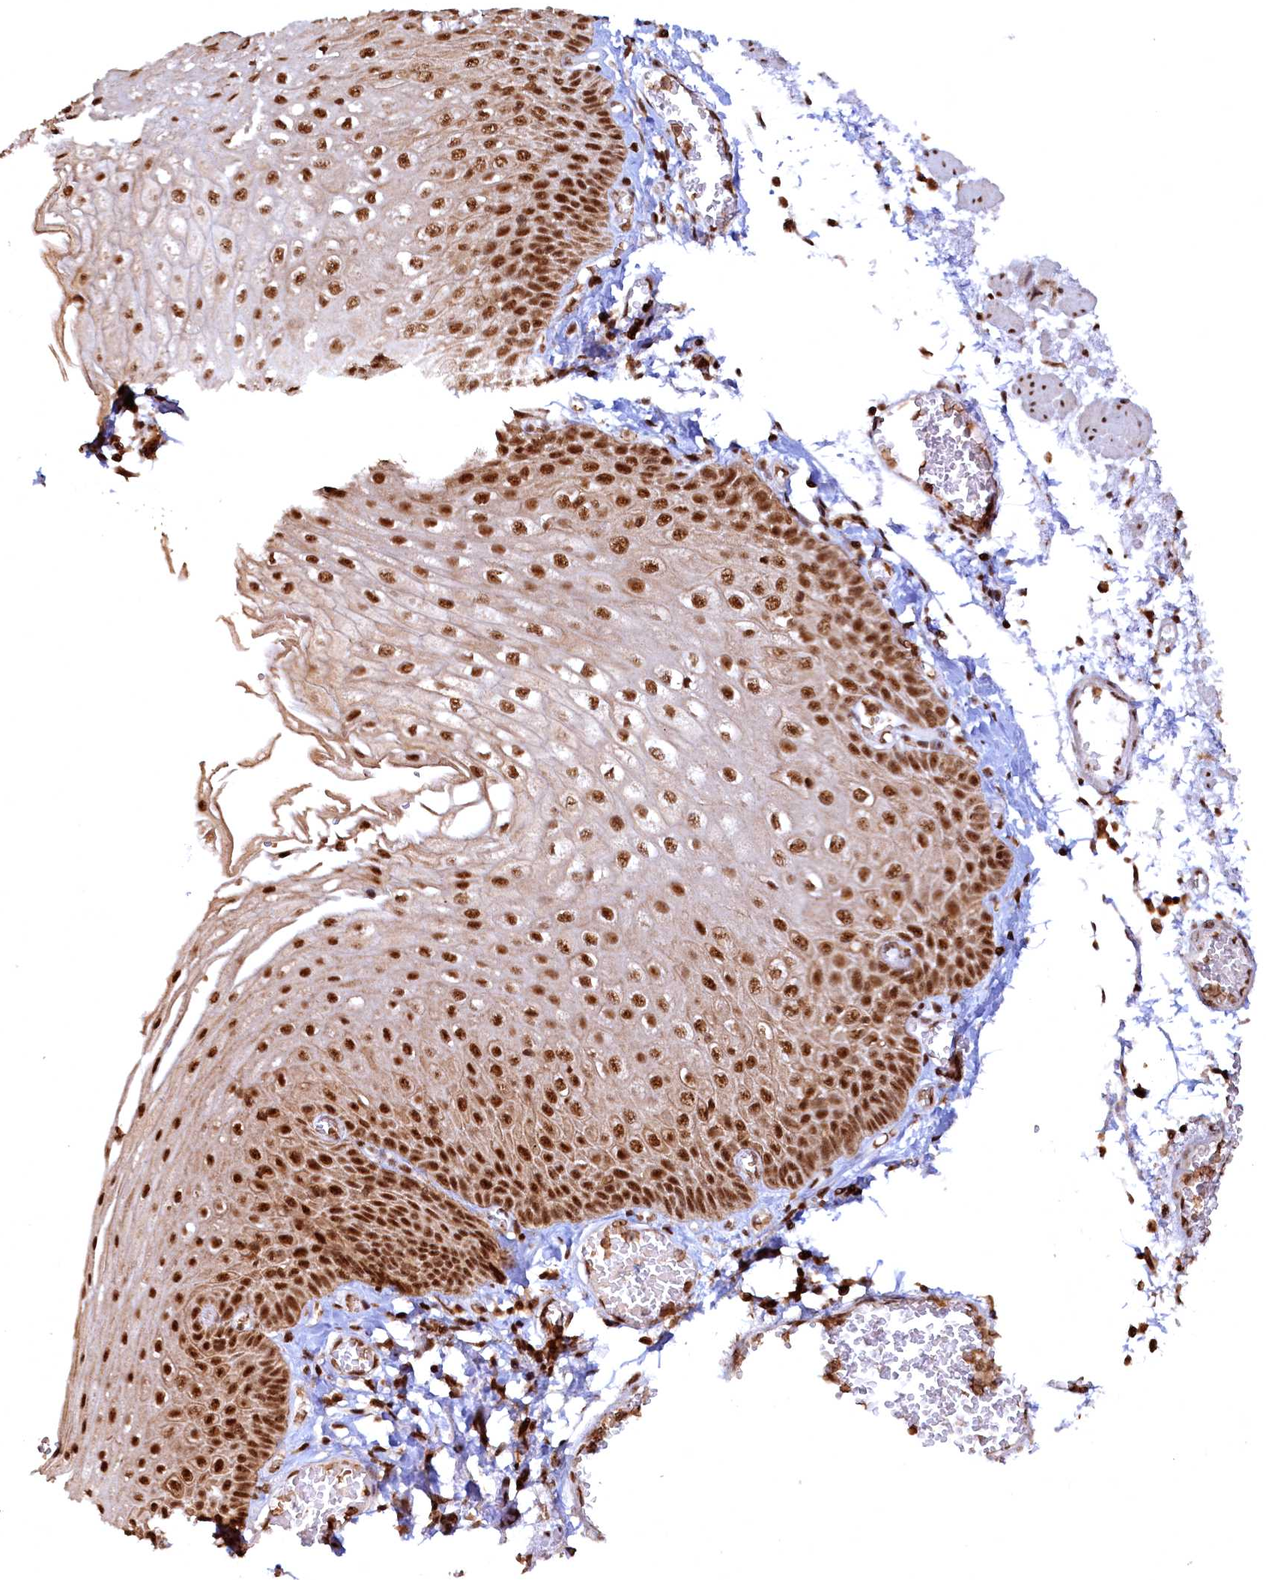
{"staining": {"intensity": "strong", "quantity": ">75%", "location": "nuclear"}, "tissue": "esophagus", "cell_type": "Squamous epithelial cells", "image_type": "normal", "snomed": [{"axis": "morphology", "description": "Normal tissue, NOS"}, {"axis": "topography", "description": "Esophagus"}], "caption": "A brown stain labels strong nuclear expression of a protein in squamous epithelial cells of benign esophagus.", "gene": "RSRC2", "patient": {"sex": "male", "age": 81}}